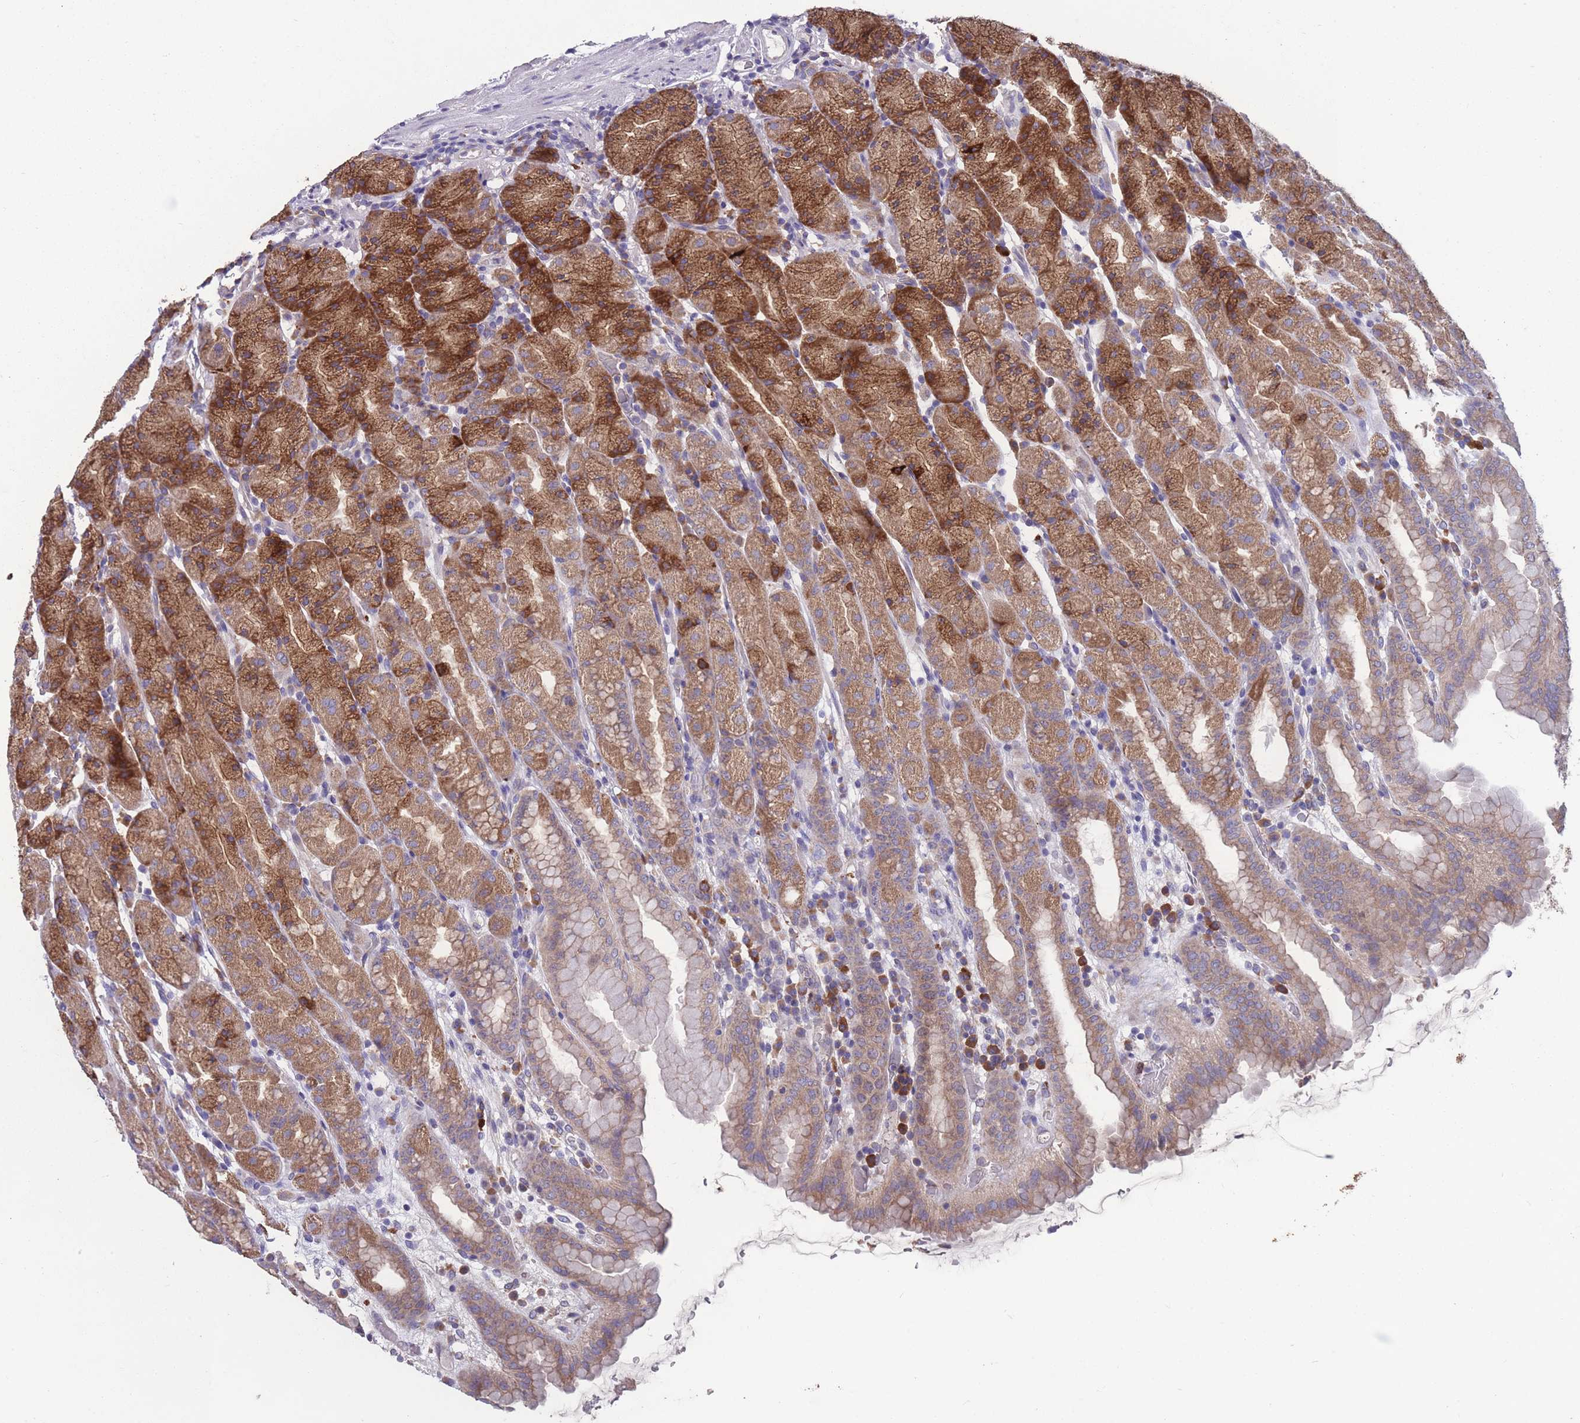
{"staining": {"intensity": "strong", "quantity": ">75%", "location": "cytoplasmic/membranous"}, "tissue": "stomach", "cell_type": "Glandular cells", "image_type": "normal", "snomed": [{"axis": "morphology", "description": "Normal tissue, NOS"}, {"axis": "topography", "description": "Stomach, upper"}], "caption": "Brown immunohistochemical staining in unremarkable human stomach displays strong cytoplasmic/membranous expression in approximately >75% of glandular cells.", "gene": "STIM2", "patient": {"sex": "male", "age": 68}}